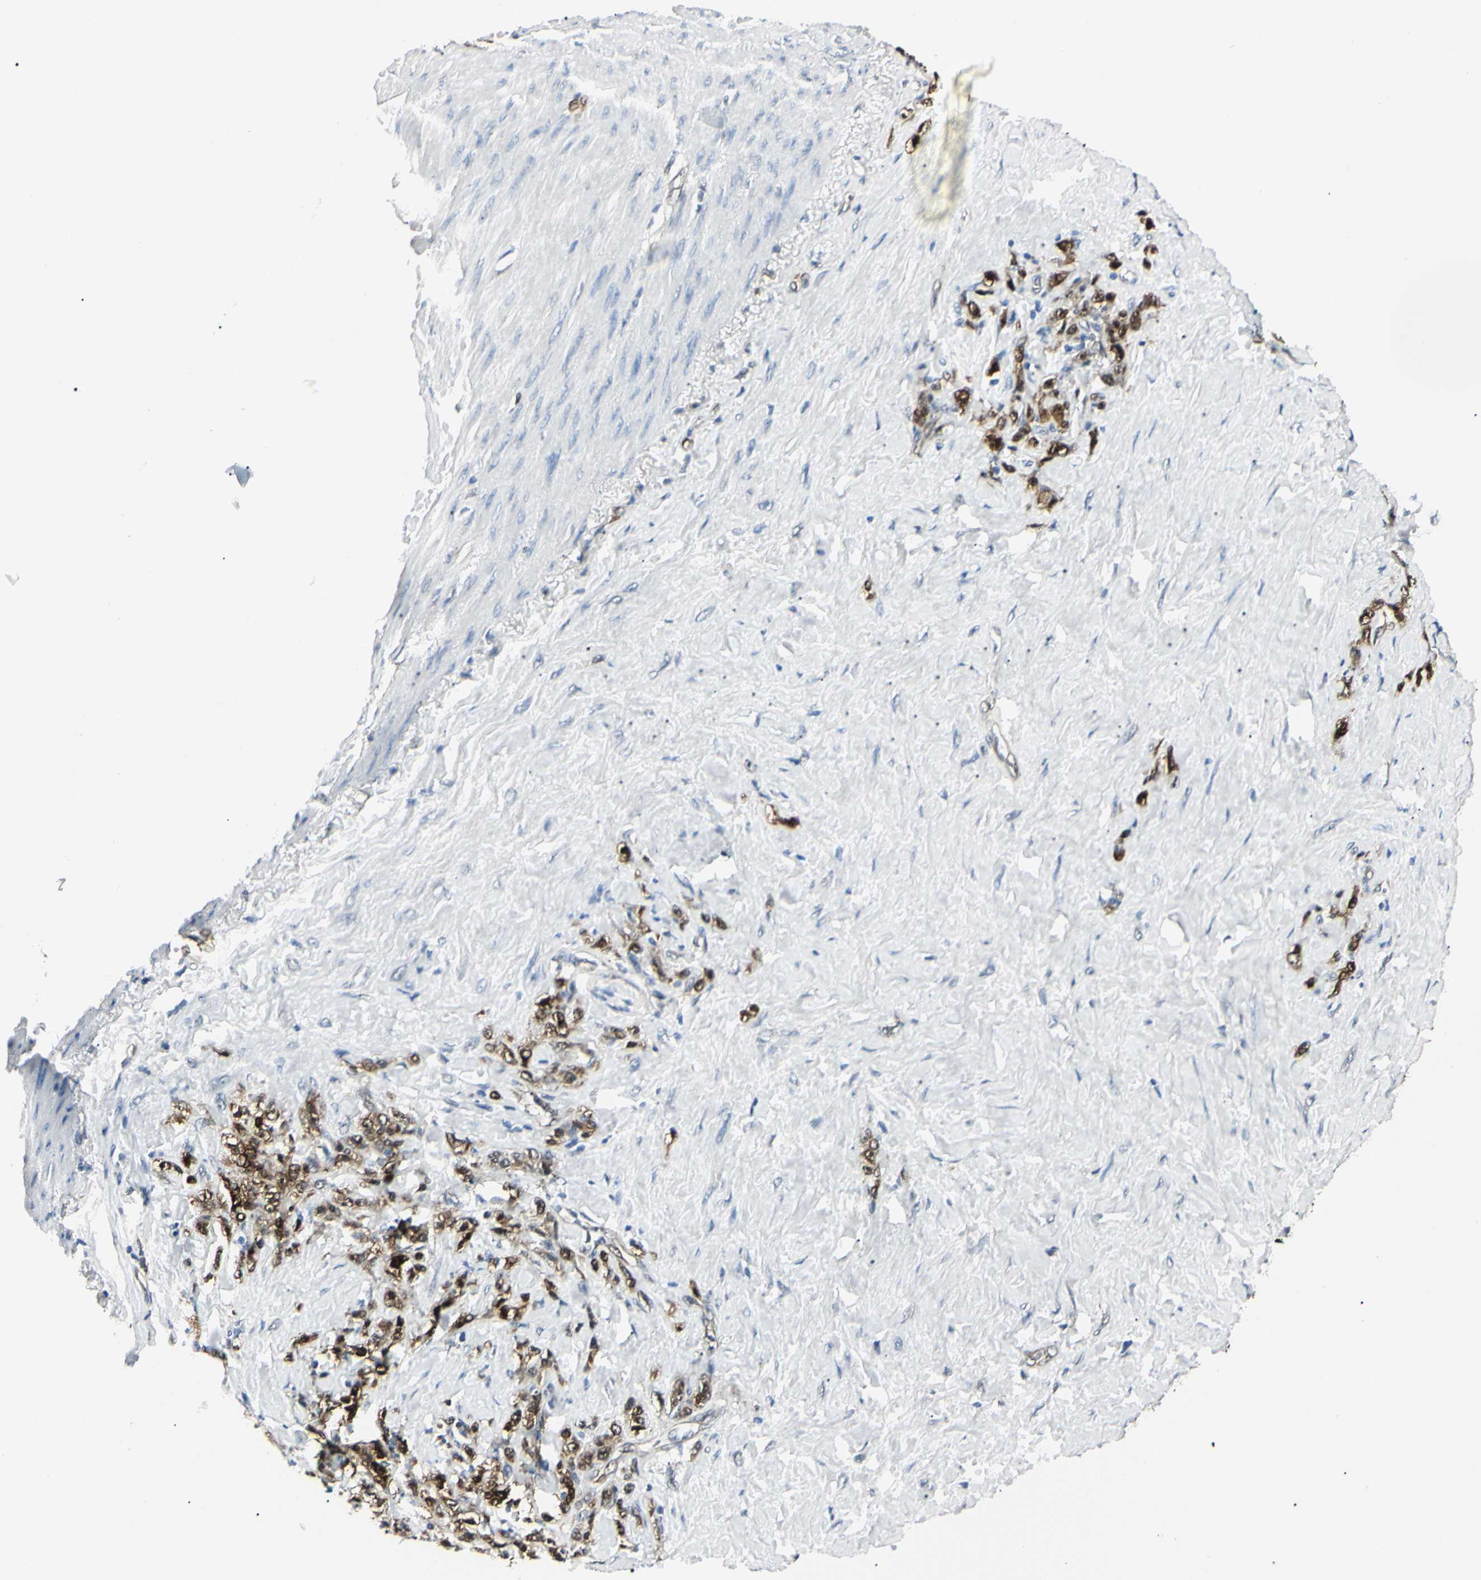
{"staining": {"intensity": "strong", "quantity": "25%-75%", "location": "cytoplasmic/membranous,nuclear"}, "tissue": "stomach cancer", "cell_type": "Tumor cells", "image_type": "cancer", "snomed": [{"axis": "morphology", "description": "Adenocarcinoma, NOS"}, {"axis": "topography", "description": "Stomach"}], "caption": "Immunohistochemical staining of human stomach cancer (adenocarcinoma) reveals high levels of strong cytoplasmic/membranous and nuclear protein staining in approximately 25%-75% of tumor cells.", "gene": "AKR1C3", "patient": {"sex": "male", "age": 82}}